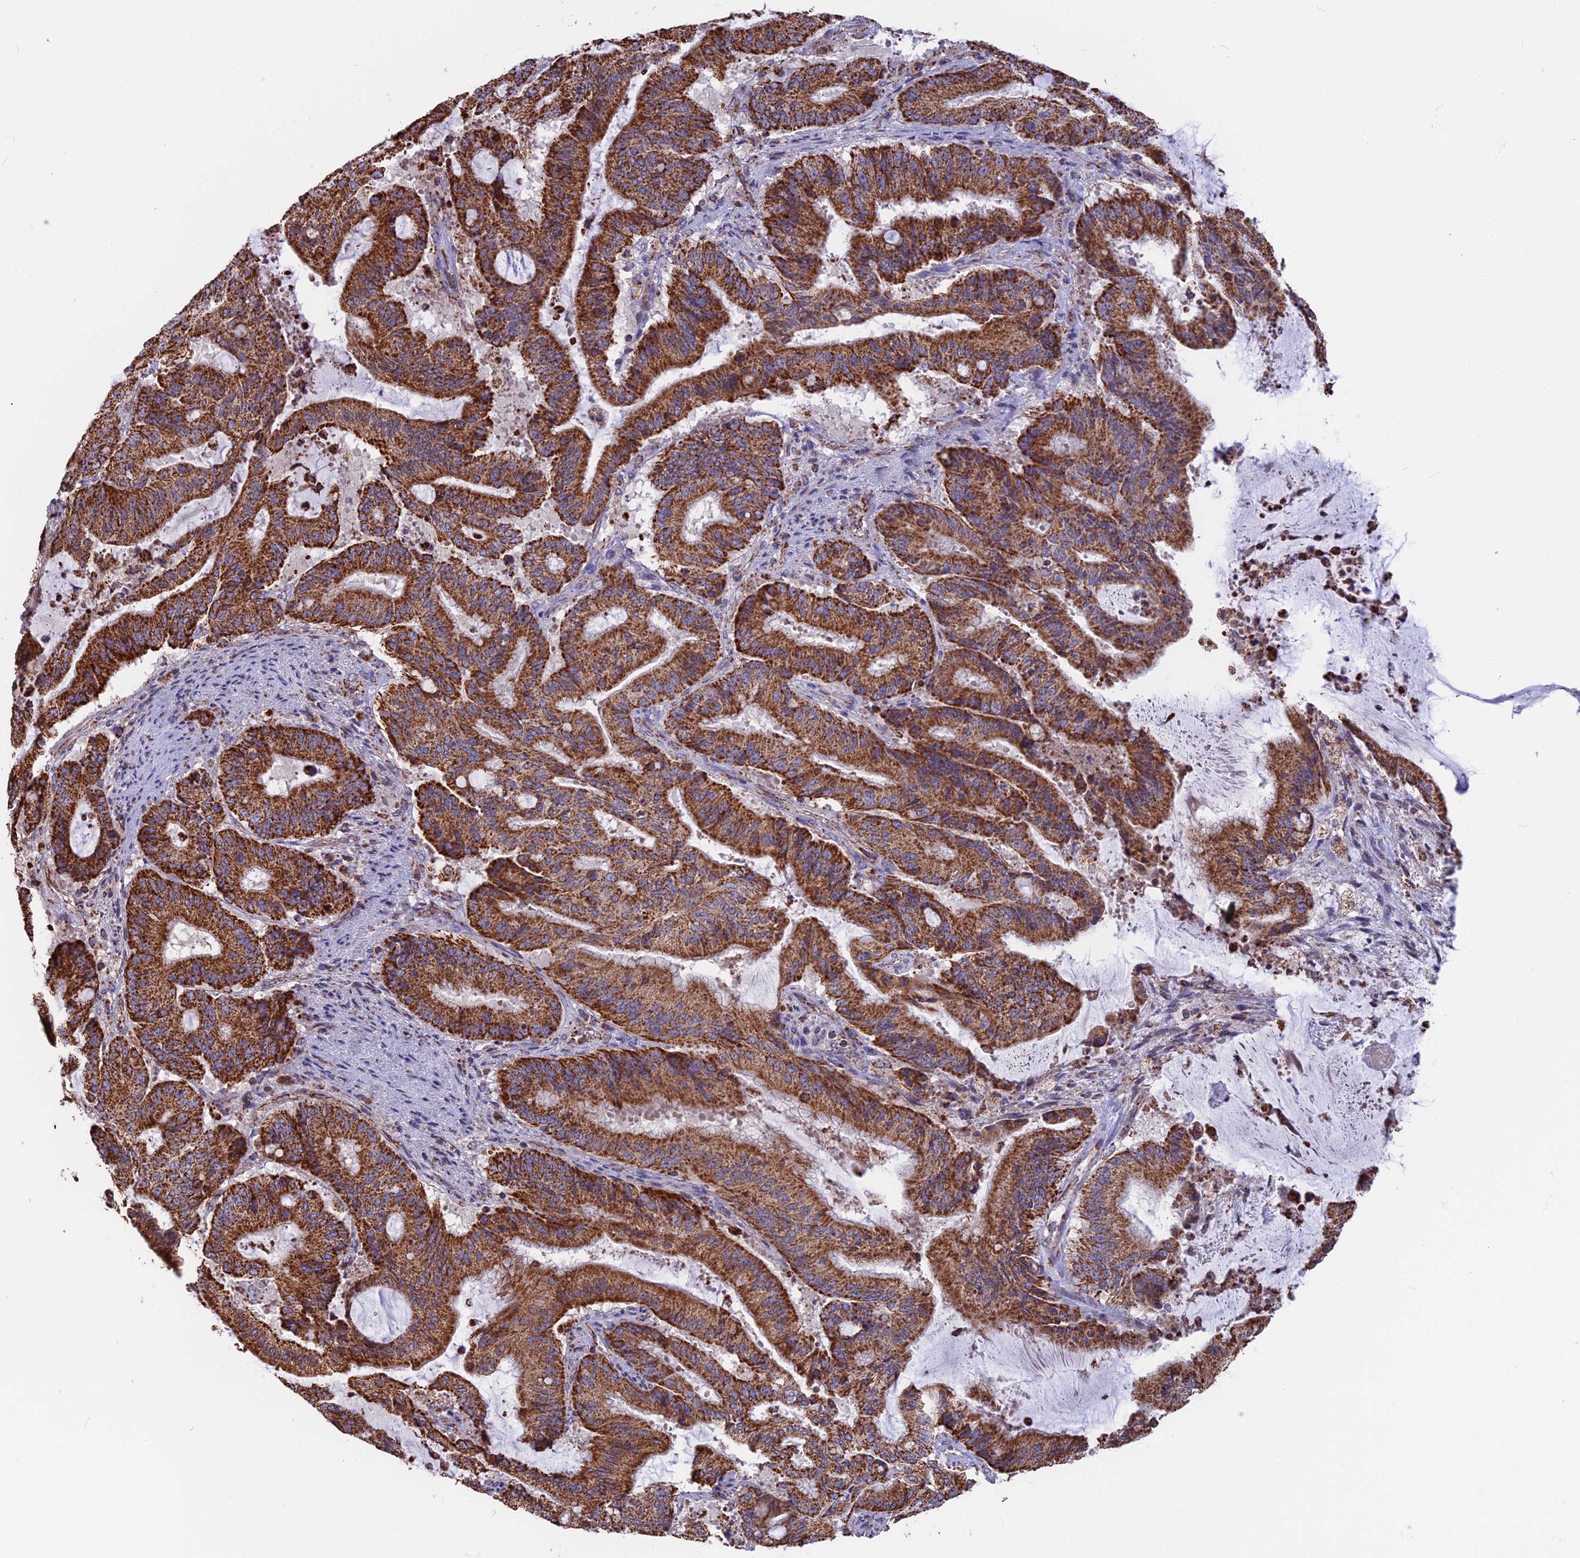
{"staining": {"intensity": "strong", "quantity": ">75%", "location": "cytoplasmic/membranous"}, "tissue": "liver cancer", "cell_type": "Tumor cells", "image_type": "cancer", "snomed": [{"axis": "morphology", "description": "Normal tissue, NOS"}, {"axis": "morphology", "description": "Cholangiocarcinoma"}, {"axis": "topography", "description": "Liver"}, {"axis": "topography", "description": "Peripheral nerve tissue"}], "caption": "This photomicrograph demonstrates immunohistochemistry staining of liver cancer (cholangiocarcinoma), with high strong cytoplasmic/membranous positivity in about >75% of tumor cells.", "gene": "CS", "patient": {"sex": "female", "age": 73}}